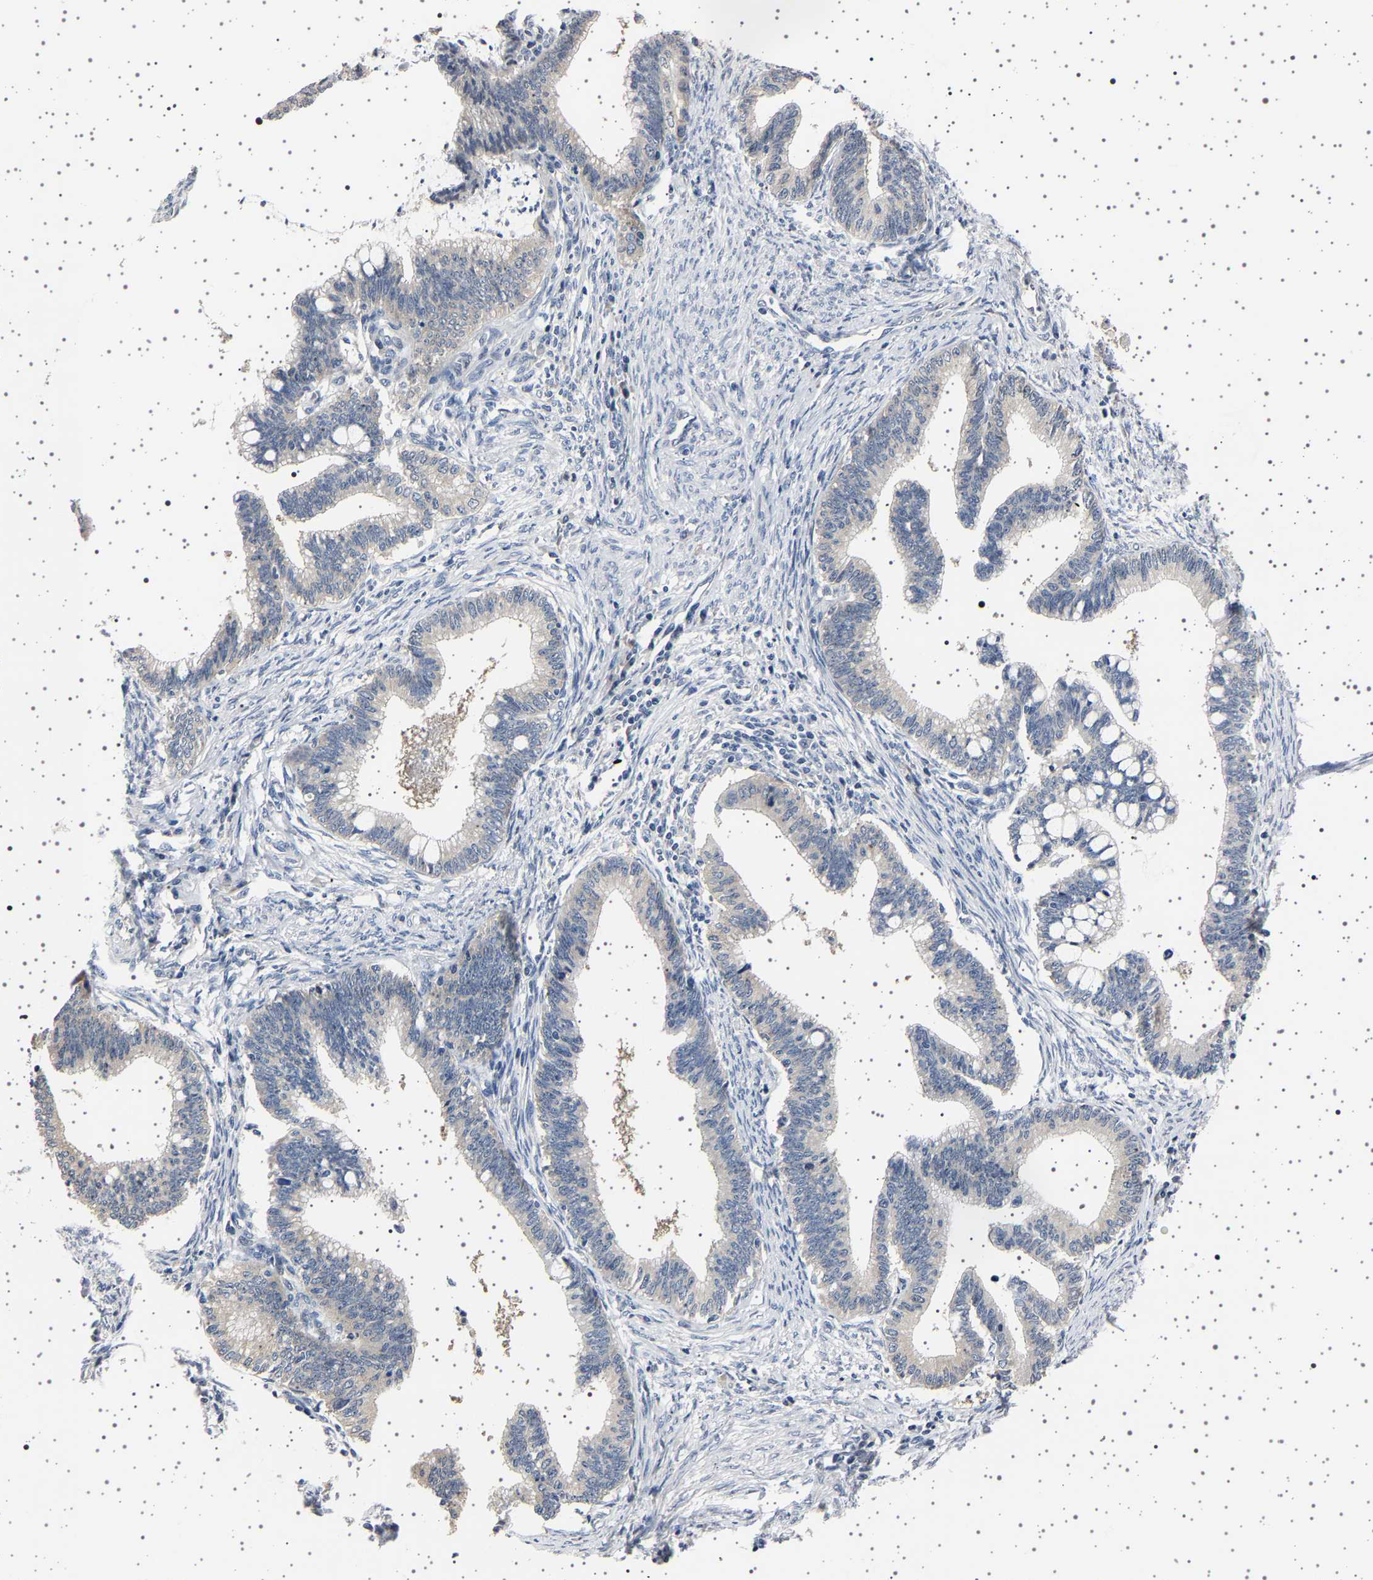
{"staining": {"intensity": "negative", "quantity": "none", "location": "none"}, "tissue": "cervical cancer", "cell_type": "Tumor cells", "image_type": "cancer", "snomed": [{"axis": "morphology", "description": "Adenocarcinoma, NOS"}, {"axis": "topography", "description": "Cervix"}], "caption": "Cervical cancer stained for a protein using immunohistochemistry (IHC) reveals no staining tumor cells.", "gene": "IL10RB", "patient": {"sex": "female", "age": 36}}